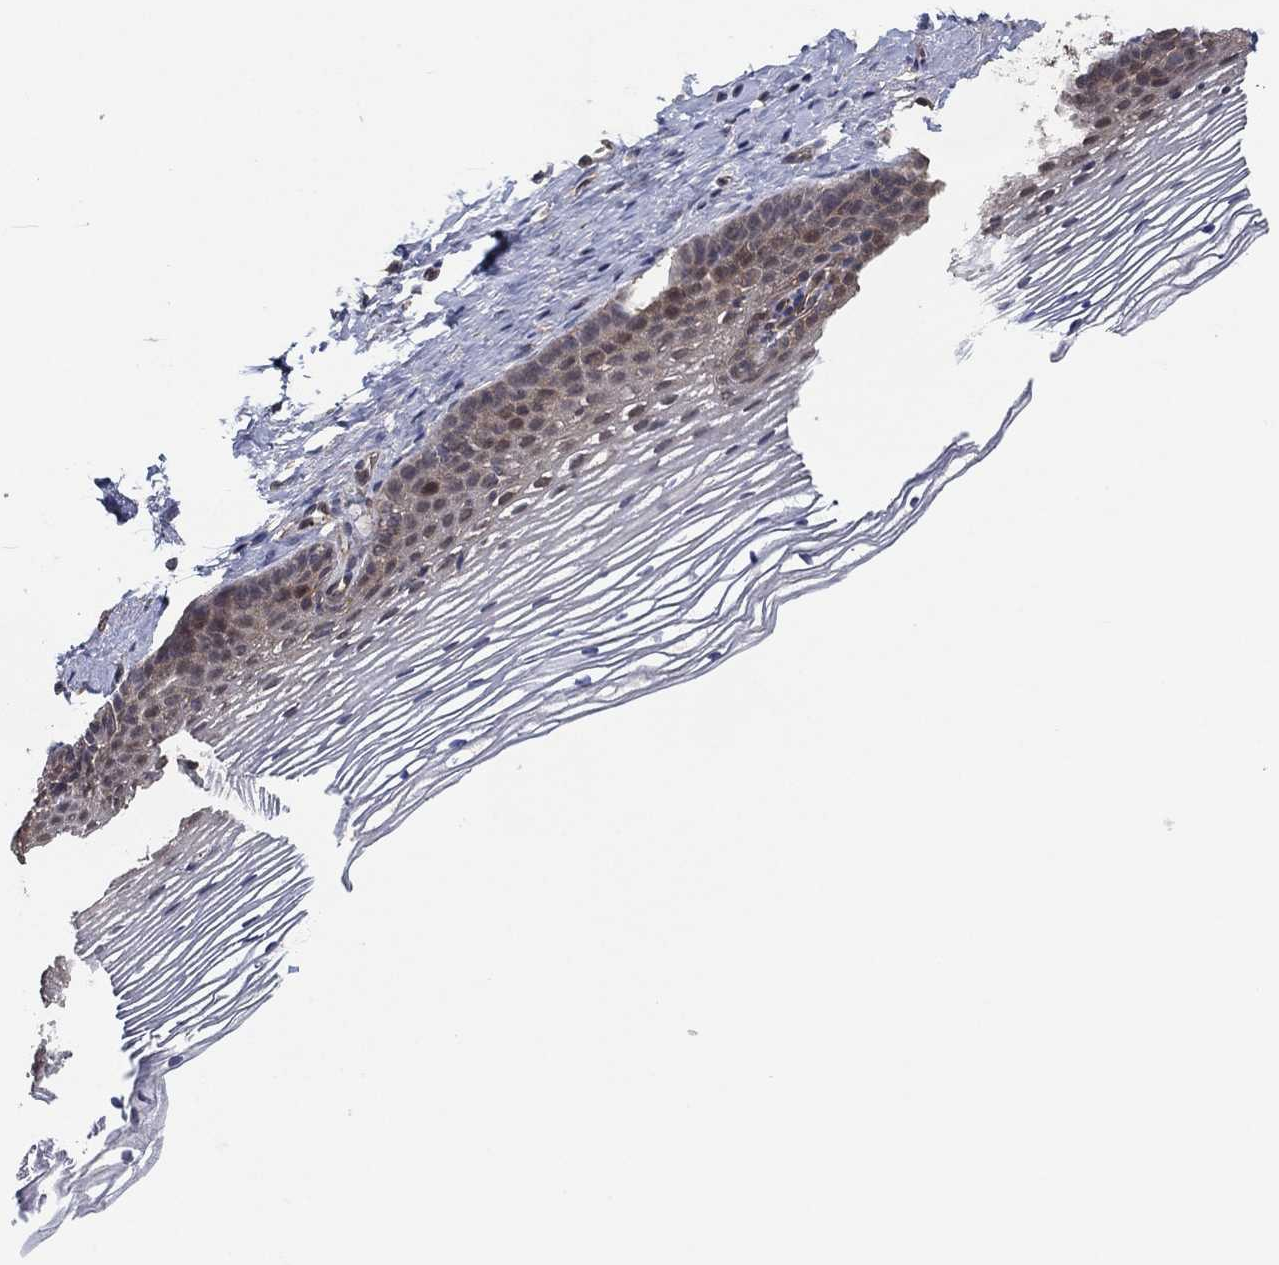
{"staining": {"intensity": "moderate", "quantity": "25%-75%", "location": "cytoplasmic/membranous,nuclear"}, "tissue": "cervix", "cell_type": "Squamous epithelial cells", "image_type": "normal", "snomed": [{"axis": "morphology", "description": "Normal tissue, NOS"}, {"axis": "topography", "description": "Cervix"}], "caption": "Squamous epithelial cells display medium levels of moderate cytoplasmic/membranous,nuclear expression in about 25%-75% of cells in normal cervix. The staining was performed using DAB, with brown indicating positive protein expression. Nuclei are stained blue with hematoxylin.", "gene": "PSMG4", "patient": {"sex": "female", "age": 39}}